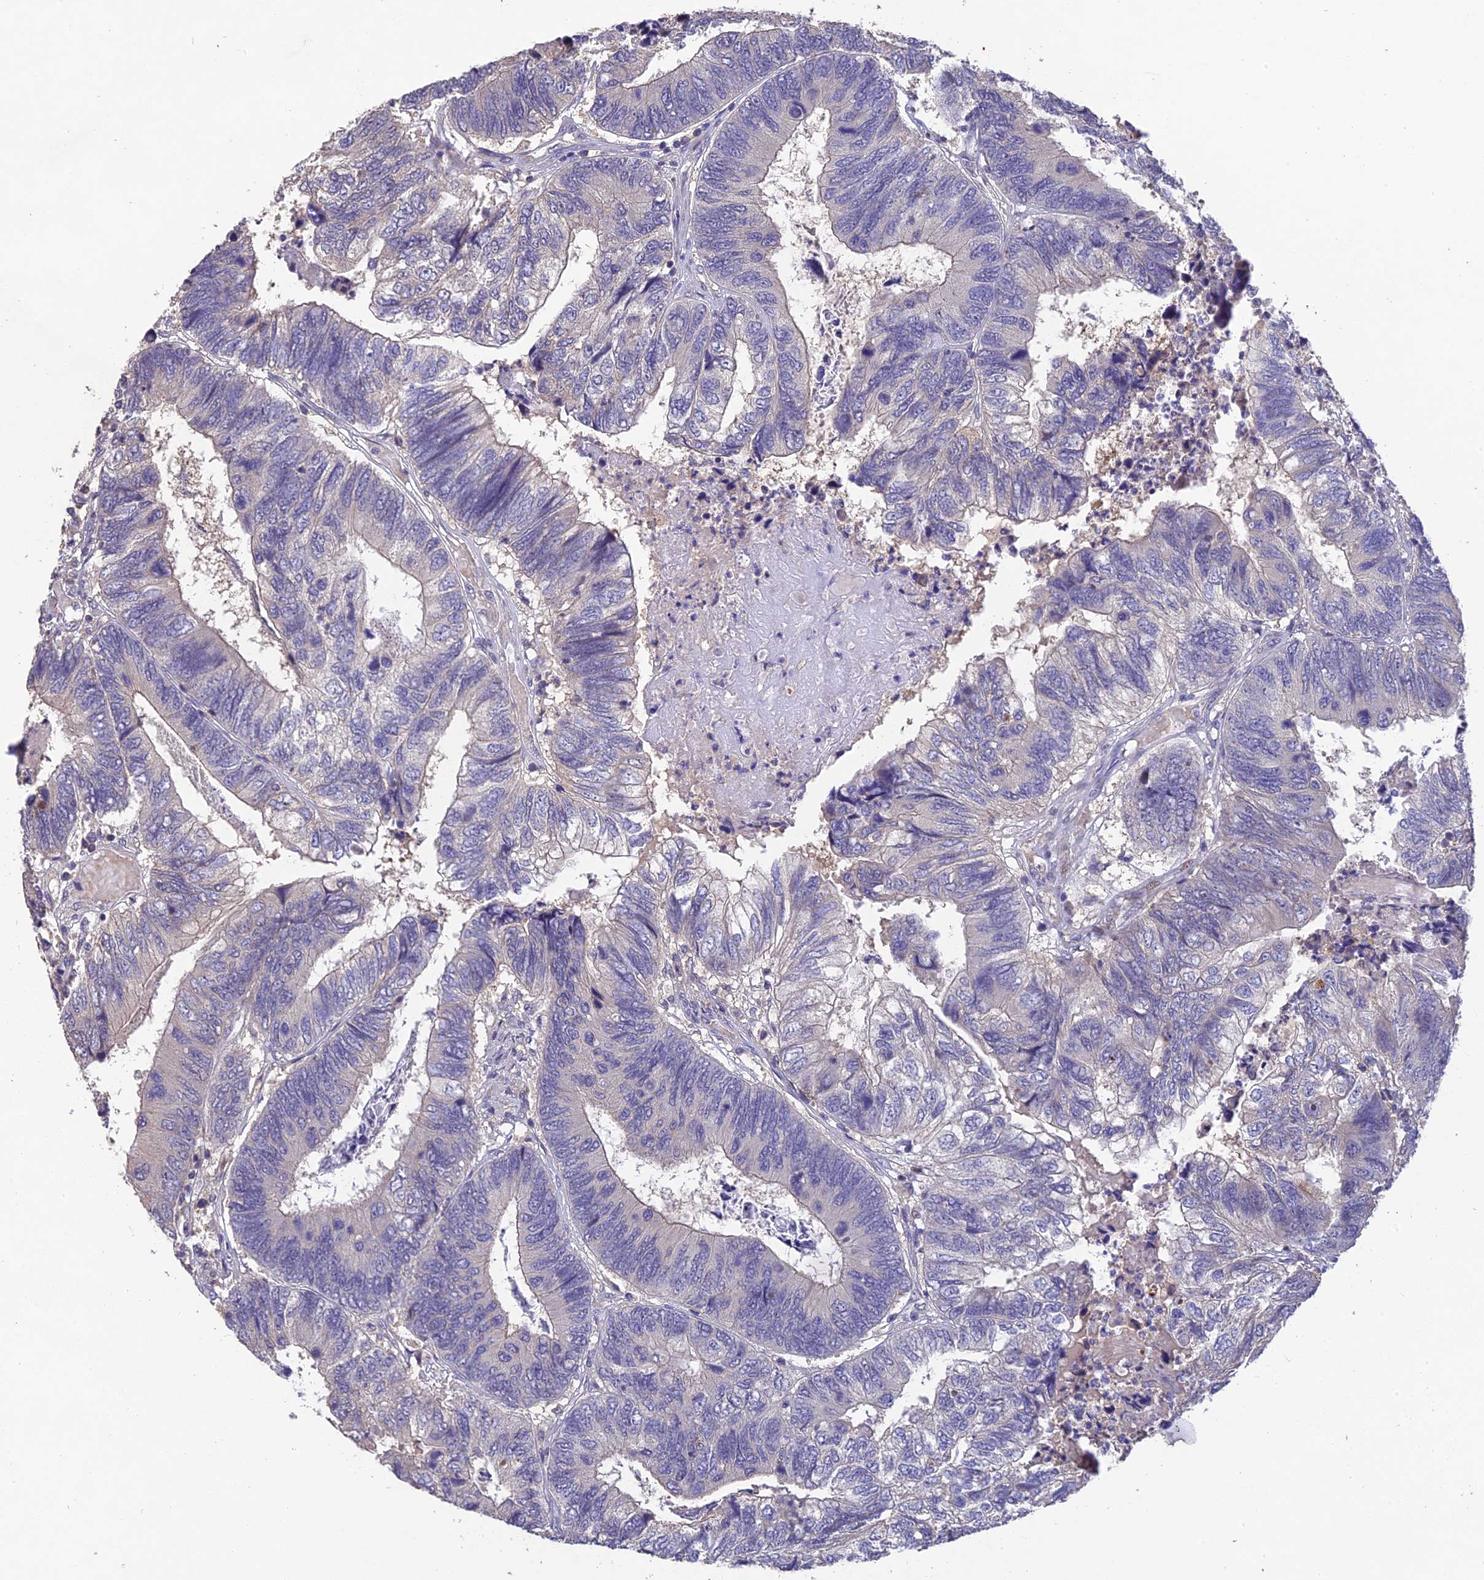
{"staining": {"intensity": "negative", "quantity": "none", "location": "none"}, "tissue": "colorectal cancer", "cell_type": "Tumor cells", "image_type": "cancer", "snomed": [{"axis": "morphology", "description": "Adenocarcinoma, NOS"}, {"axis": "topography", "description": "Colon"}], "caption": "Tumor cells show no significant protein expression in colorectal adenocarcinoma.", "gene": "DENND5B", "patient": {"sex": "female", "age": 67}}